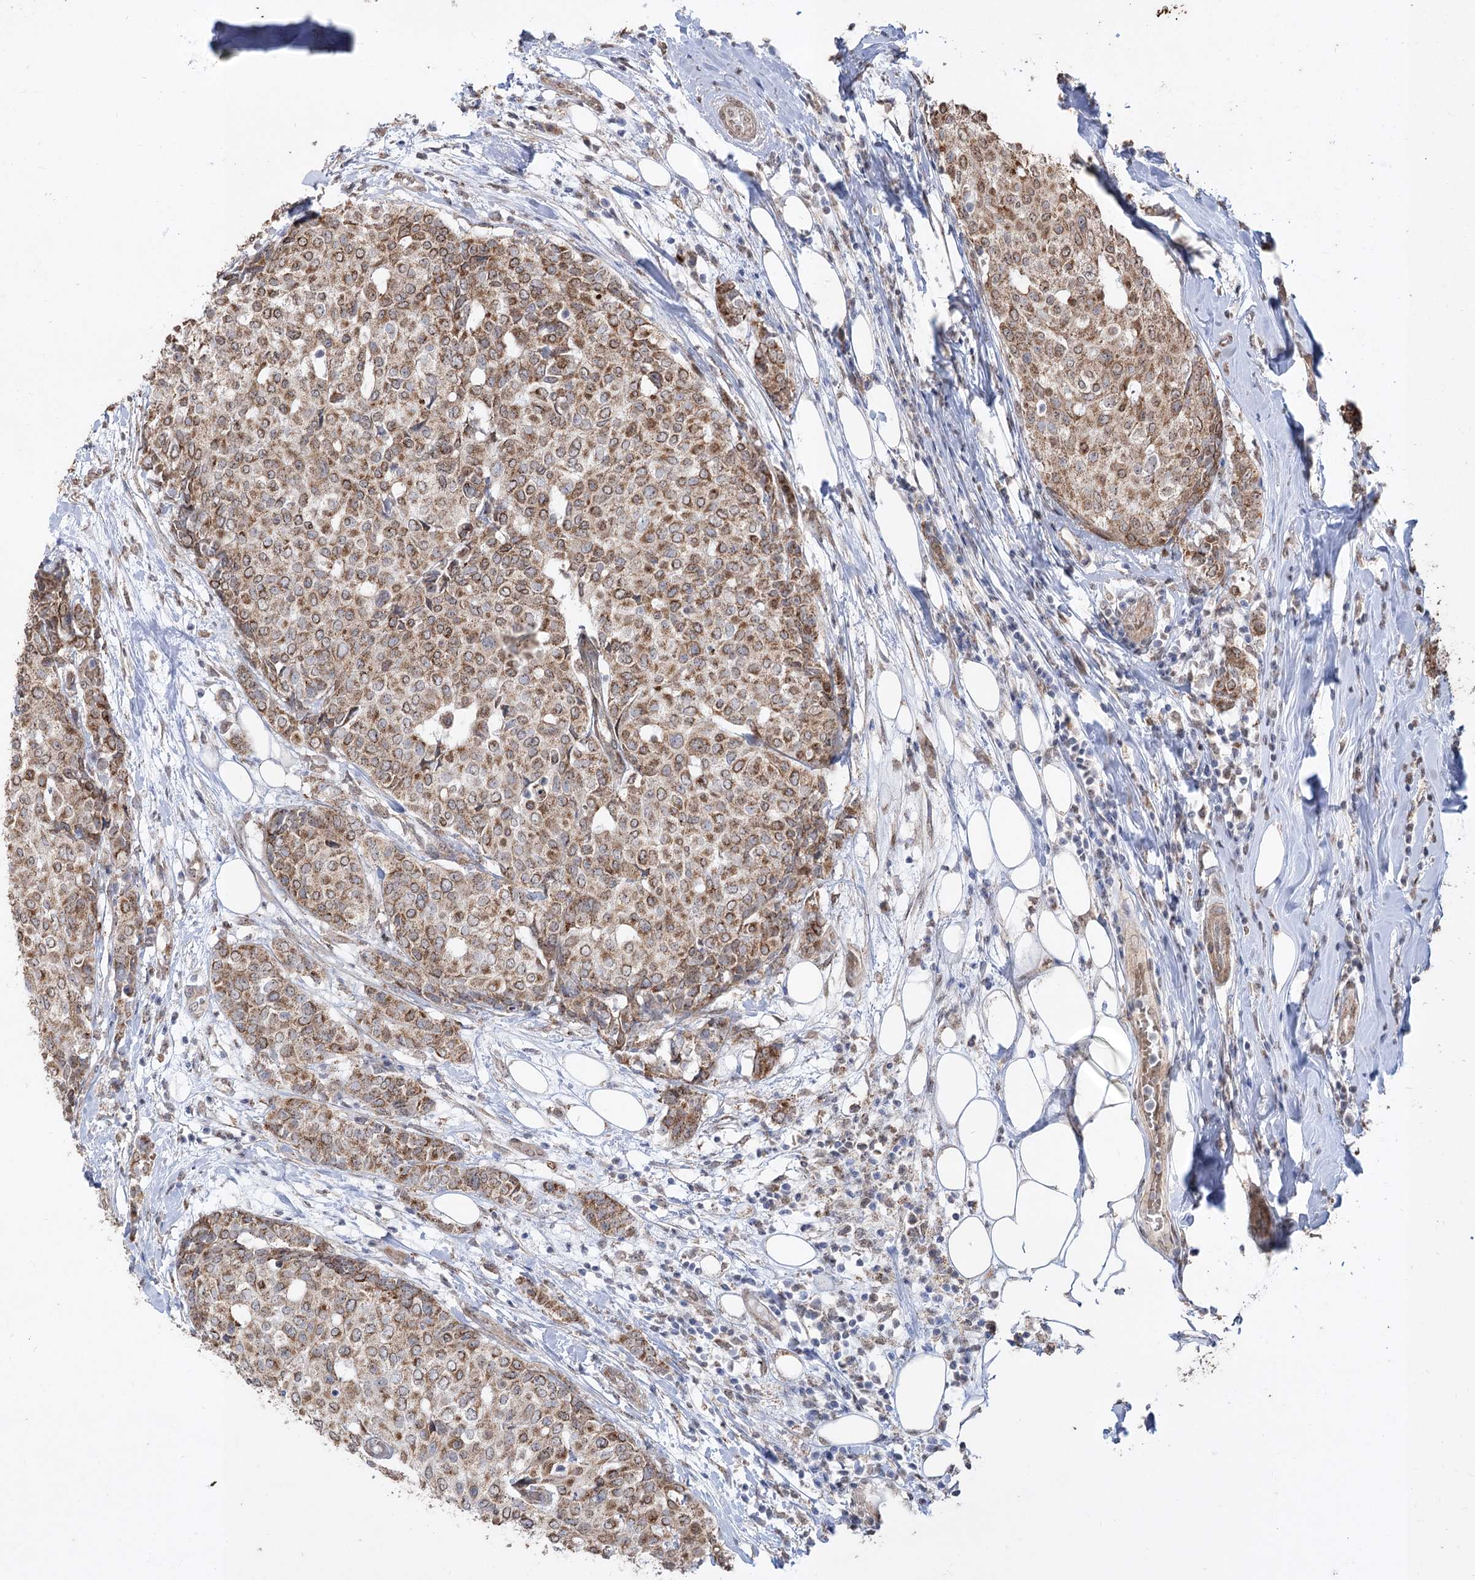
{"staining": {"intensity": "moderate", "quantity": ">75%", "location": "cytoplasmic/membranous"}, "tissue": "breast cancer", "cell_type": "Tumor cells", "image_type": "cancer", "snomed": [{"axis": "morphology", "description": "Lobular carcinoma"}, {"axis": "topography", "description": "Breast"}], "caption": "Human breast lobular carcinoma stained for a protein (brown) exhibits moderate cytoplasmic/membranous positive expression in about >75% of tumor cells.", "gene": "ZSCAN23", "patient": {"sex": "female", "age": 51}}